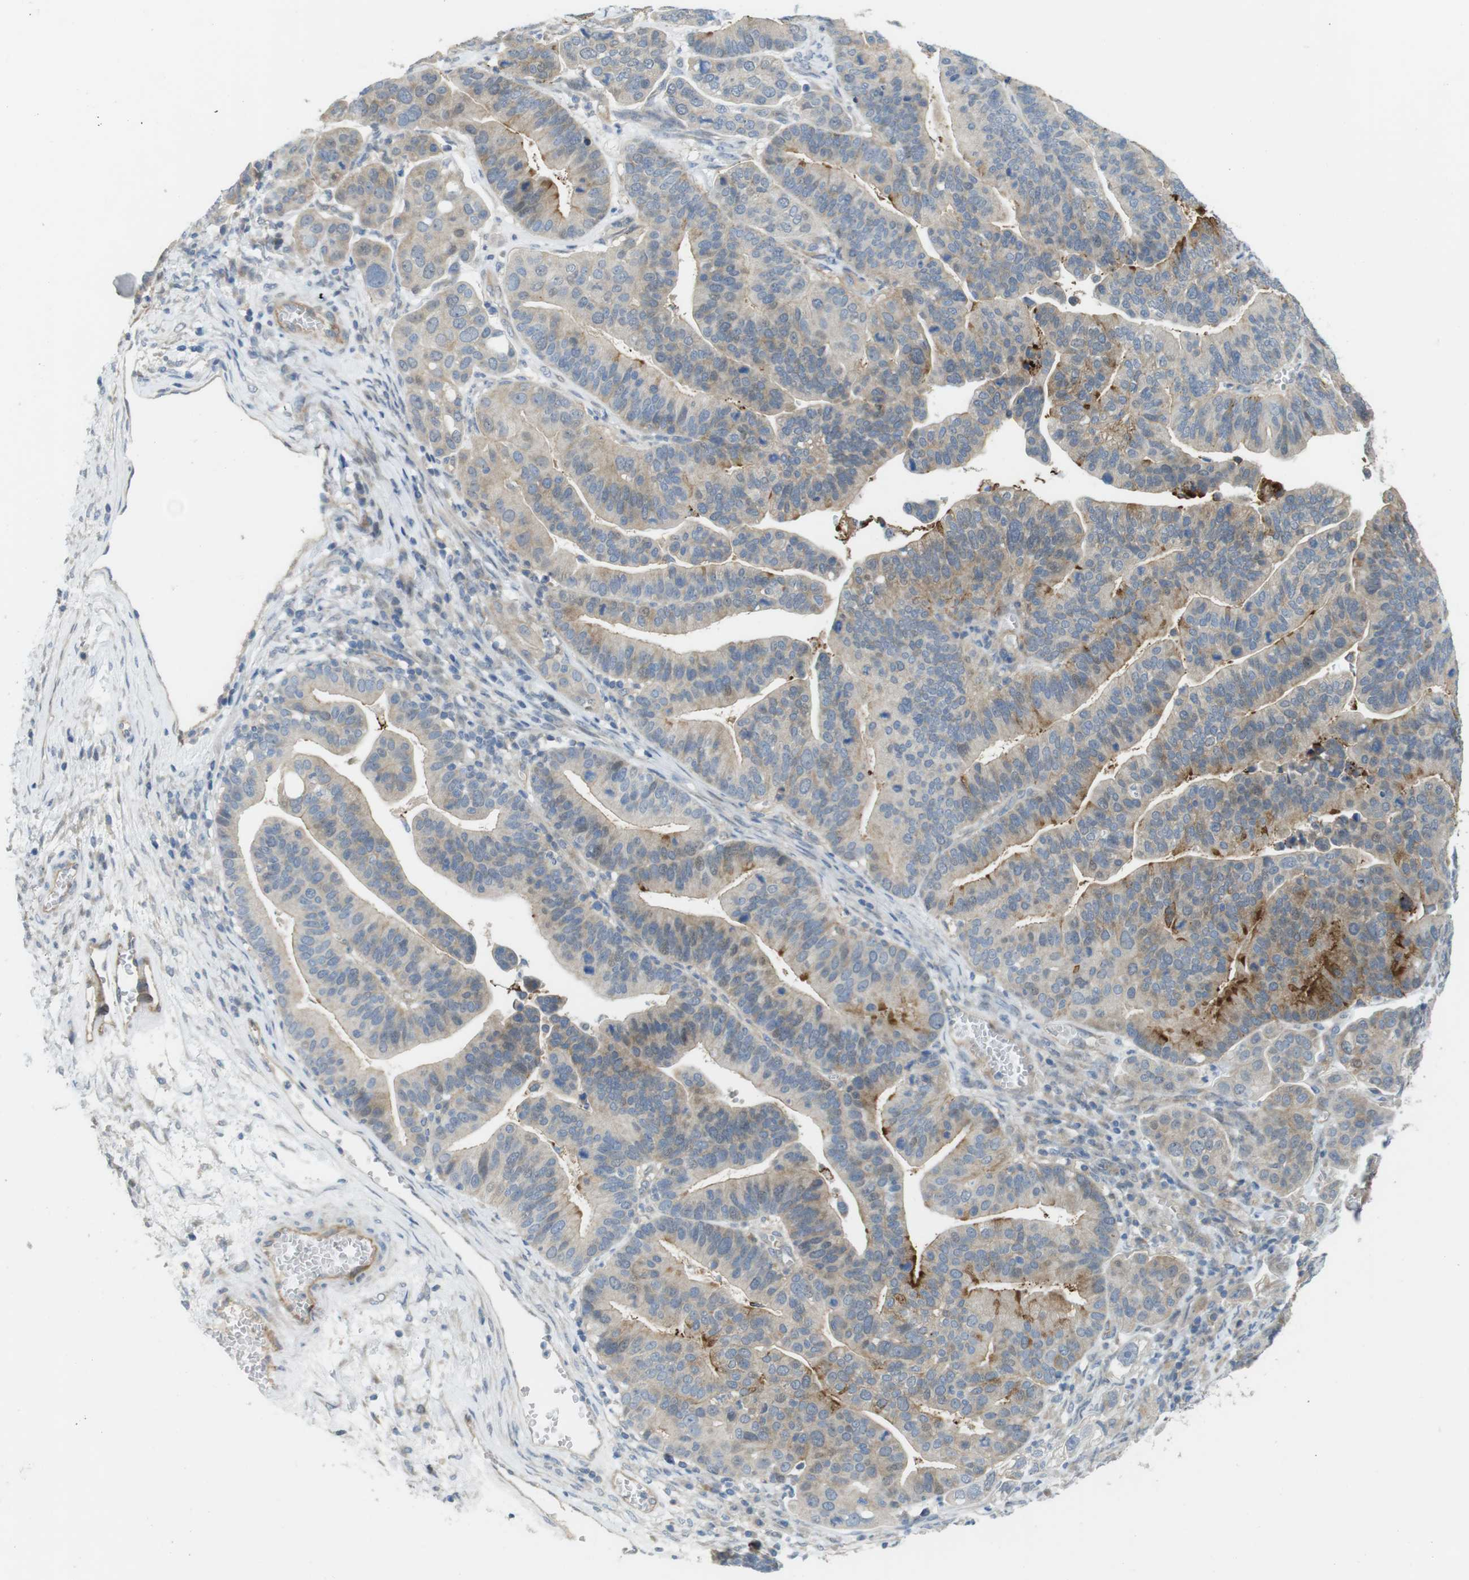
{"staining": {"intensity": "moderate", "quantity": "<25%", "location": "cytoplasmic/membranous"}, "tissue": "ovarian cancer", "cell_type": "Tumor cells", "image_type": "cancer", "snomed": [{"axis": "morphology", "description": "Cystadenocarcinoma, serous, NOS"}, {"axis": "topography", "description": "Ovary"}], "caption": "Immunohistochemistry histopathology image of serous cystadenocarcinoma (ovarian) stained for a protein (brown), which displays low levels of moderate cytoplasmic/membranous staining in approximately <25% of tumor cells.", "gene": "ABHD15", "patient": {"sex": "female", "age": 56}}